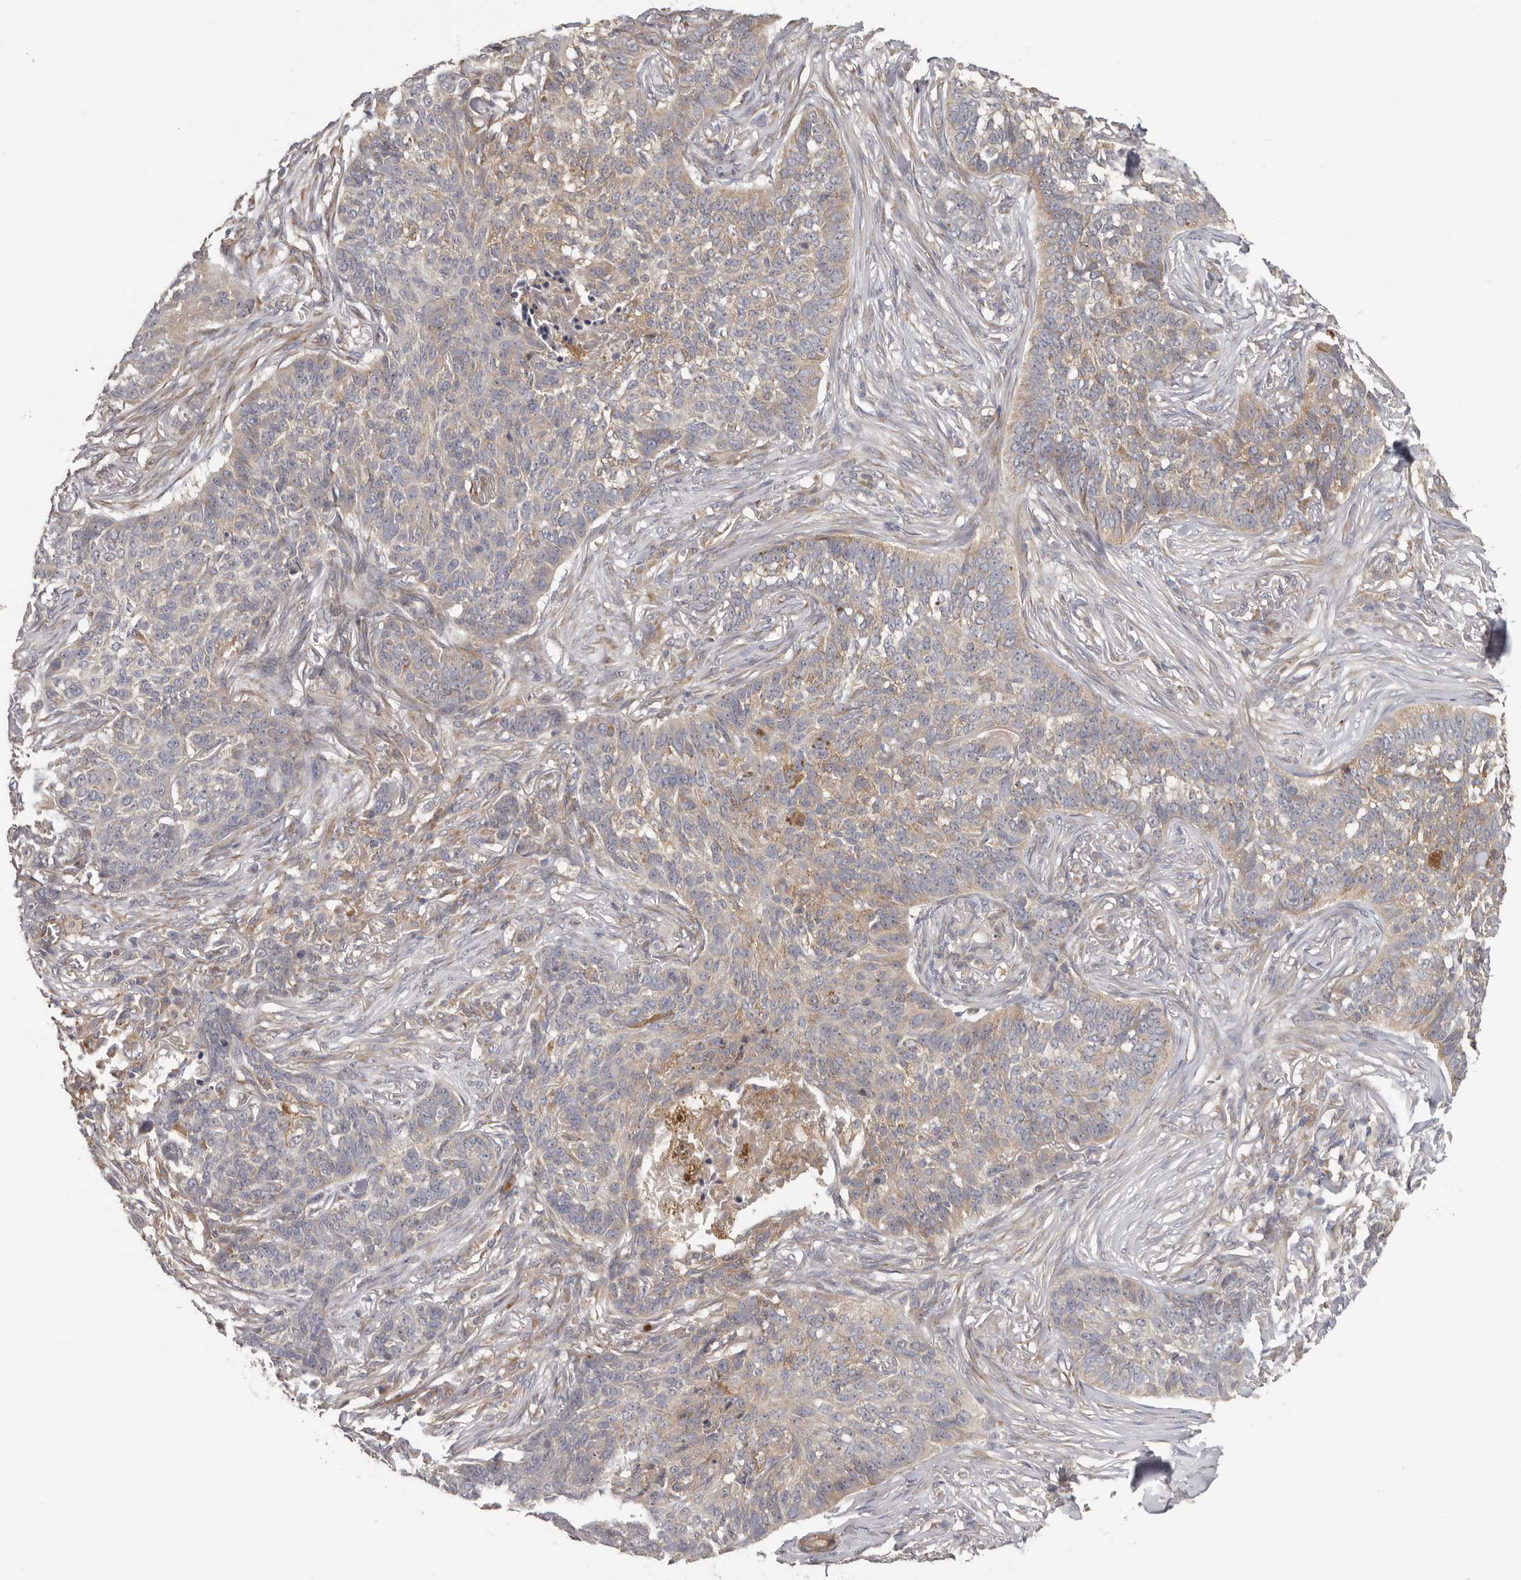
{"staining": {"intensity": "weak", "quantity": "<25%", "location": "cytoplasmic/membranous"}, "tissue": "skin cancer", "cell_type": "Tumor cells", "image_type": "cancer", "snomed": [{"axis": "morphology", "description": "Basal cell carcinoma"}, {"axis": "topography", "description": "Skin"}], "caption": "Human basal cell carcinoma (skin) stained for a protein using IHC reveals no positivity in tumor cells.", "gene": "HINT3", "patient": {"sex": "male", "age": 85}}